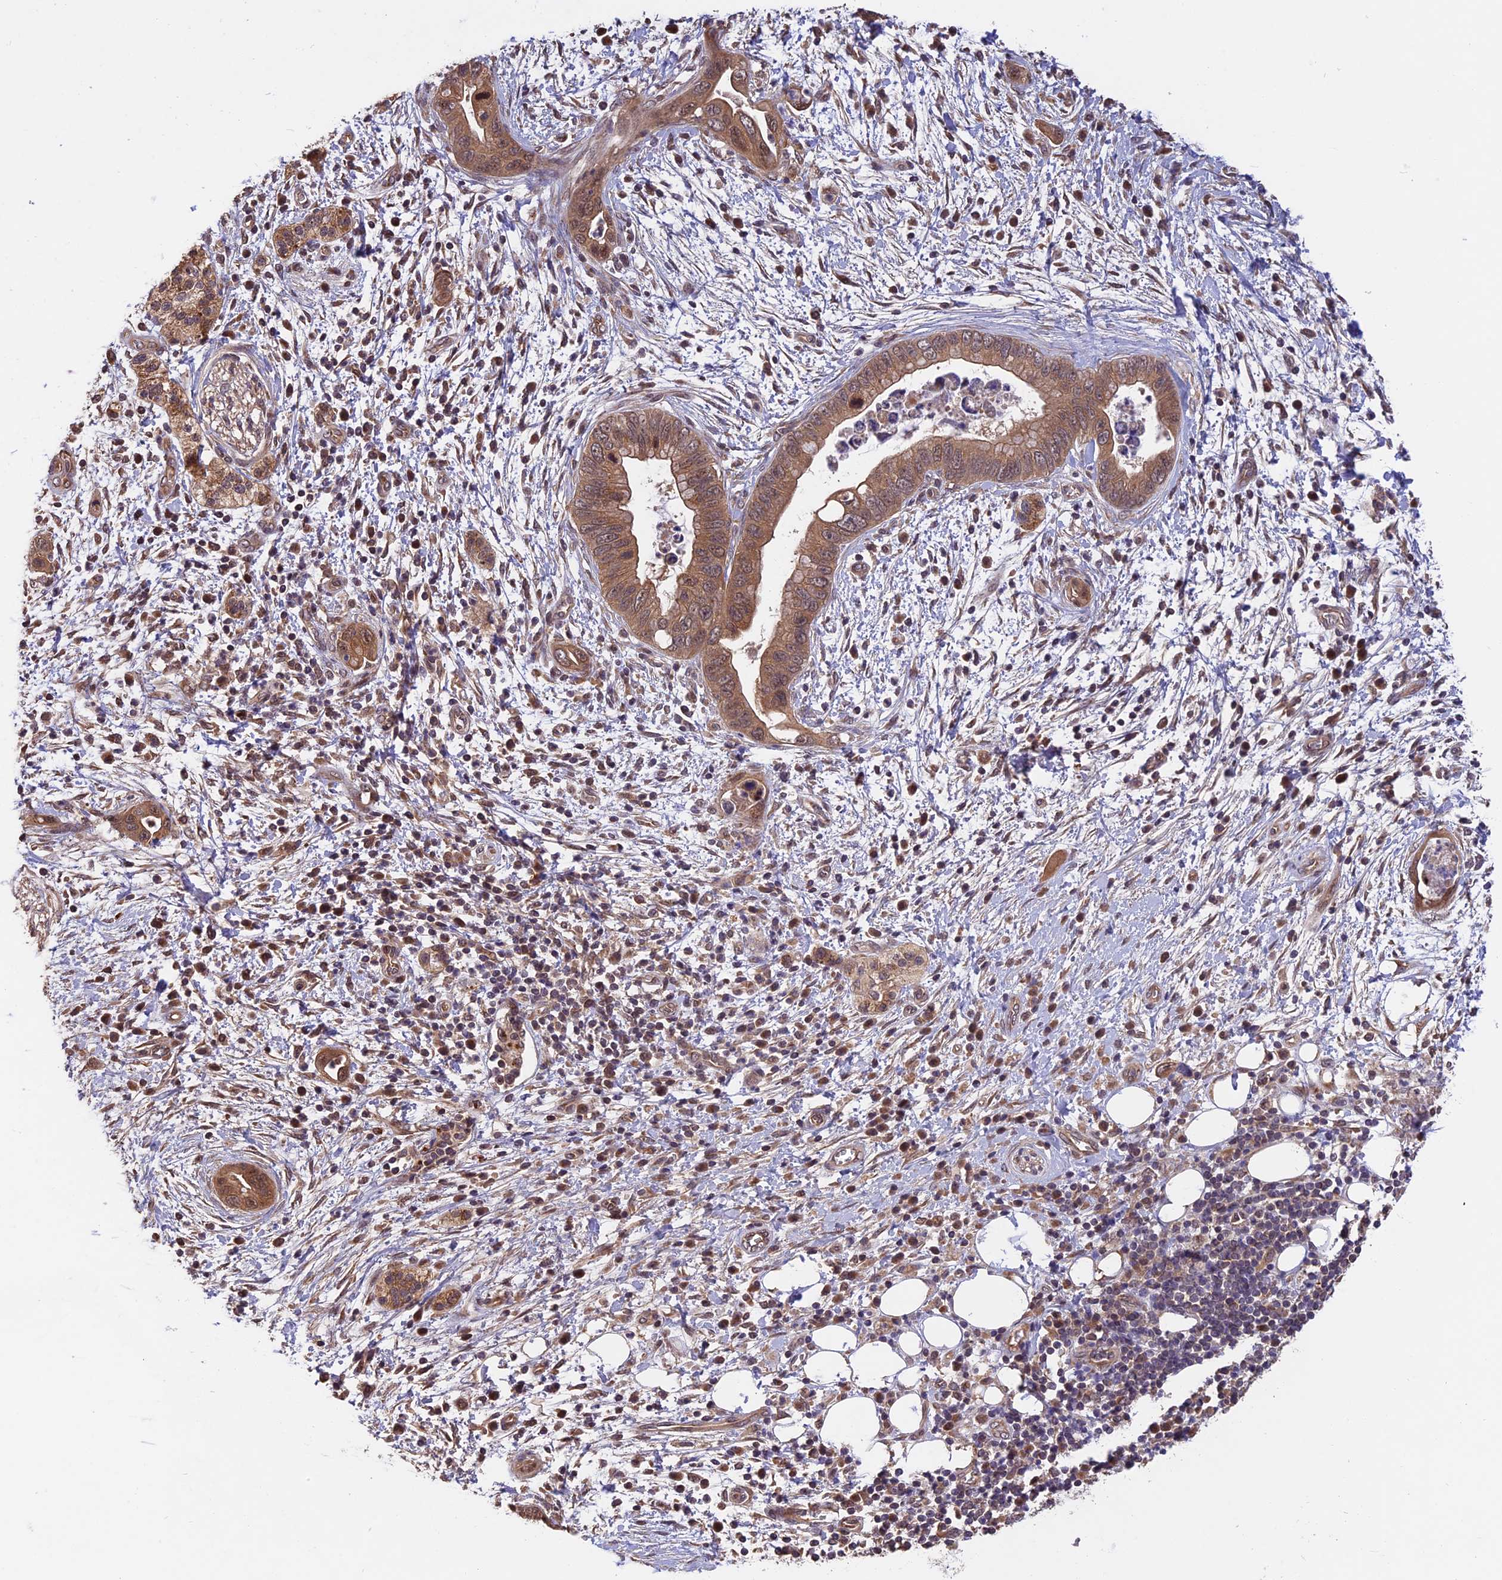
{"staining": {"intensity": "moderate", "quantity": ">75%", "location": "cytoplasmic/membranous"}, "tissue": "pancreatic cancer", "cell_type": "Tumor cells", "image_type": "cancer", "snomed": [{"axis": "morphology", "description": "Adenocarcinoma, NOS"}, {"axis": "topography", "description": "Pancreas"}], "caption": "Pancreatic cancer (adenocarcinoma) was stained to show a protein in brown. There is medium levels of moderate cytoplasmic/membranous positivity in about >75% of tumor cells.", "gene": "MNS1", "patient": {"sex": "male", "age": 75}}